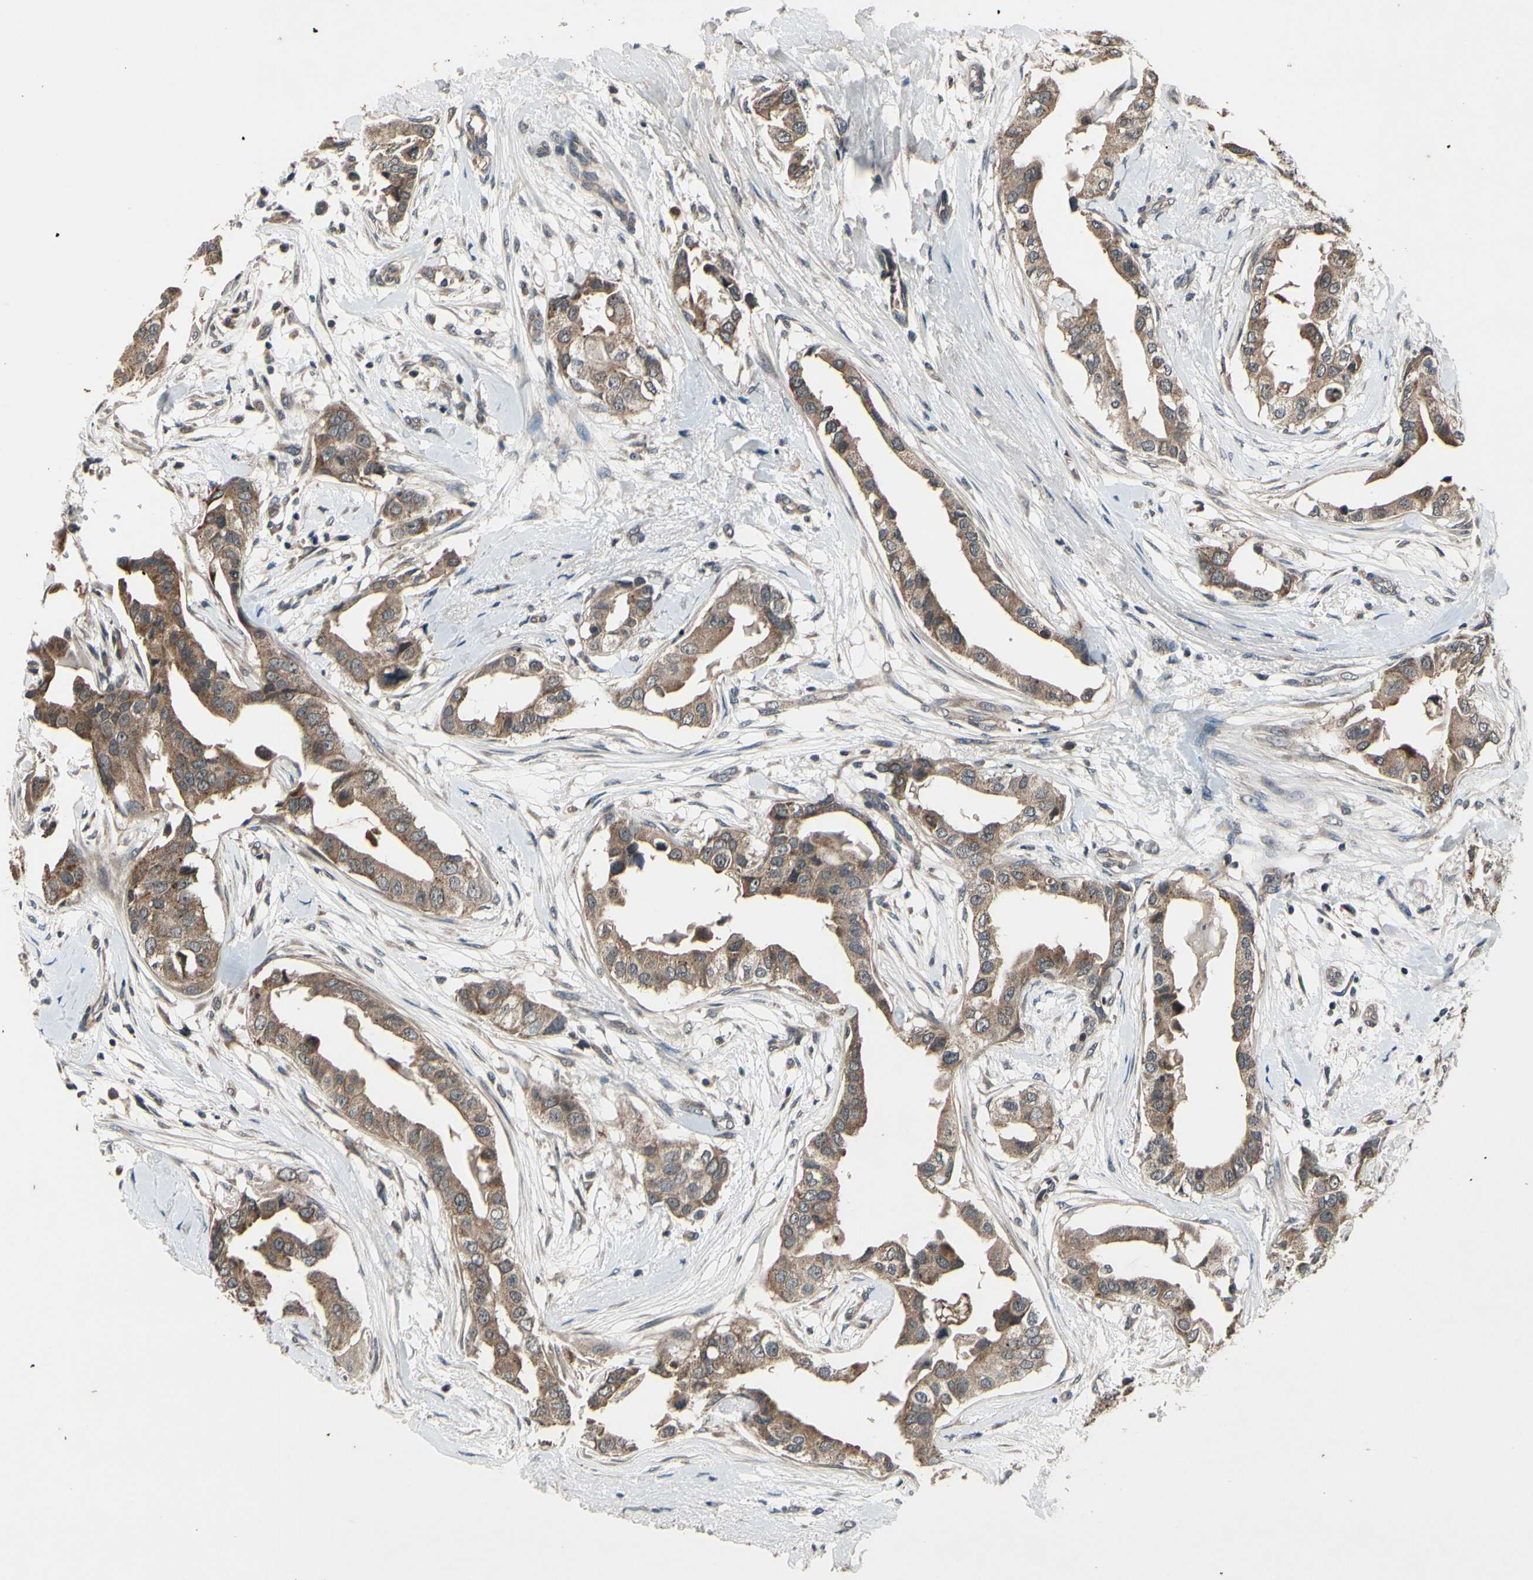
{"staining": {"intensity": "moderate", "quantity": ">75%", "location": "cytoplasmic/membranous"}, "tissue": "breast cancer", "cell_type": "Tumor cells", "image_type": "cancer", "snomed": [{"axis": "morphology", "description": "Duct carcinoma"}, {"axis": "topography", "description": "Breast"}], "caption": "A brown stain highlights moderate cytoplasmic/membranous staining of a protein in infiltrating ductal carcinoma (breast) tumor cells. (DAB (3,3'-diaminobenzidine) IHC, brown staining for protein, blue staining for nuclei).", "gene": "MBTPS2", "patient": {"sex": "female", "age": 40}}